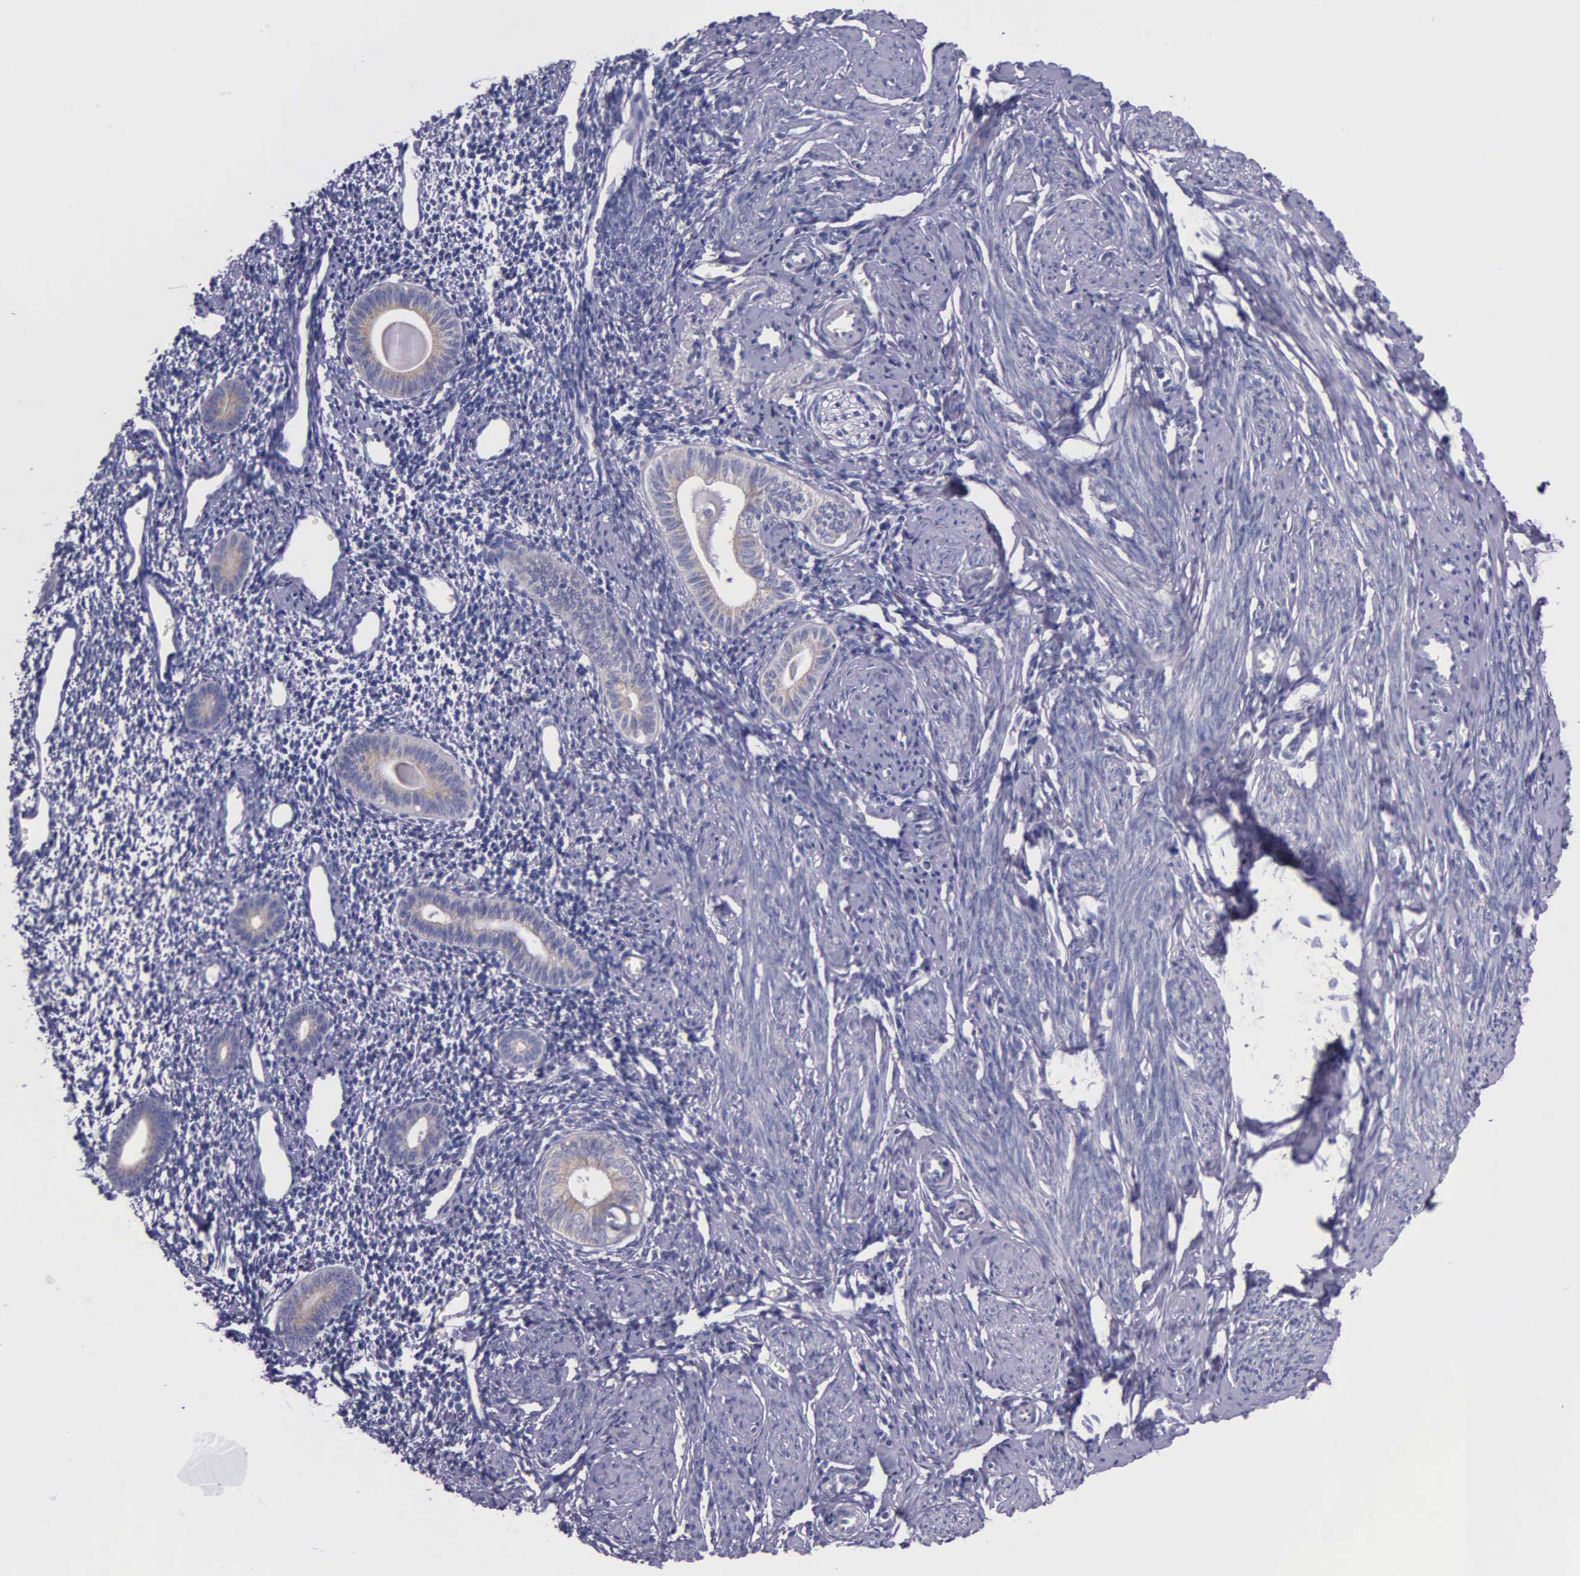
{"staining": {"intensity": "negative", "quantity": "none", "location": "none"}, "tissue": "endometrium", "cell_type": "Cells in endometrial stroma", "image_type": "normal", "snomed": [{"axis": "morphology", "description": "Normal tissue, NOS"}, {"axis": "morphology", "description": "Neoplasm, benign, NOS"}, {"axis": "topography", "description": "Uterus"}], "caption": "High power microscopy photomicrograph of an immunohistochemistry micrograph of normal endometrium, revealing no significant positivity in cells in endometrial stroma. (Immunohistochemistry (ihc), brightfield microscopy, high magnification).", "gene": "CTAGE15", "patient": {"sex": "female", "age": 55}}